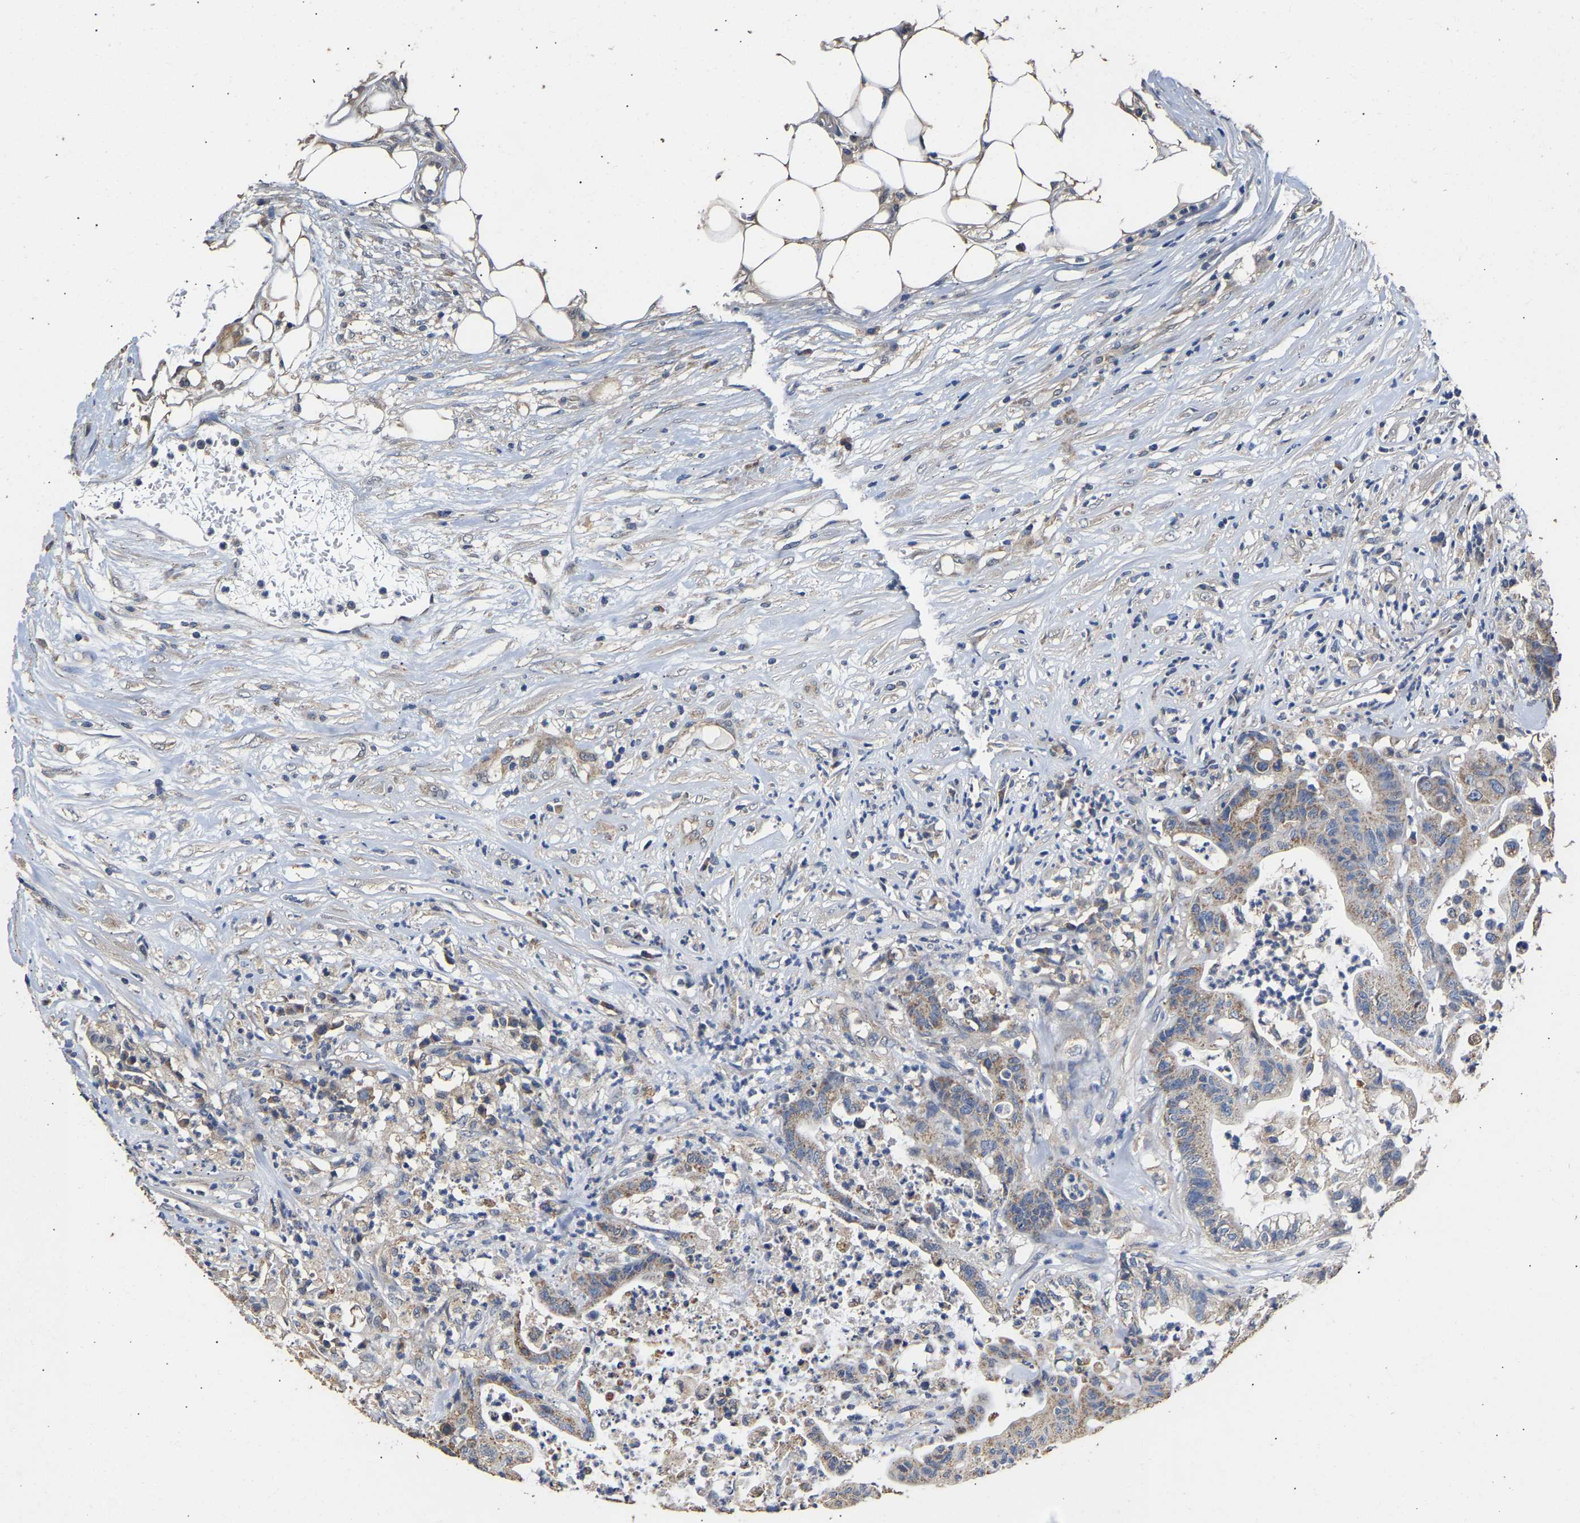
{"staining": {"intensity": "moderate", "quantity": ">75%", "location": "cytoplasmic/membranous"}, "tissue": "colorectal cancer", "cell_type": "Tumor cells", "image_type": "cancer", "snomed": [{"axis": "morphology", "description": "Adenocarcinoma, NOS"}, {"axis": "topography", "description": "Colon"}], "caption": "Immunohistochemical staining of human colorectal cancer (adenocarcinoma) exhibits medium levels of moderate cytoplasmic/membranous protein positivity in approximately >75% of tumor cells. (IHC, brightfield microscopy, high magnification).", "gene": "ZNF26", "patient": {"sex": "female", "age": 84}}